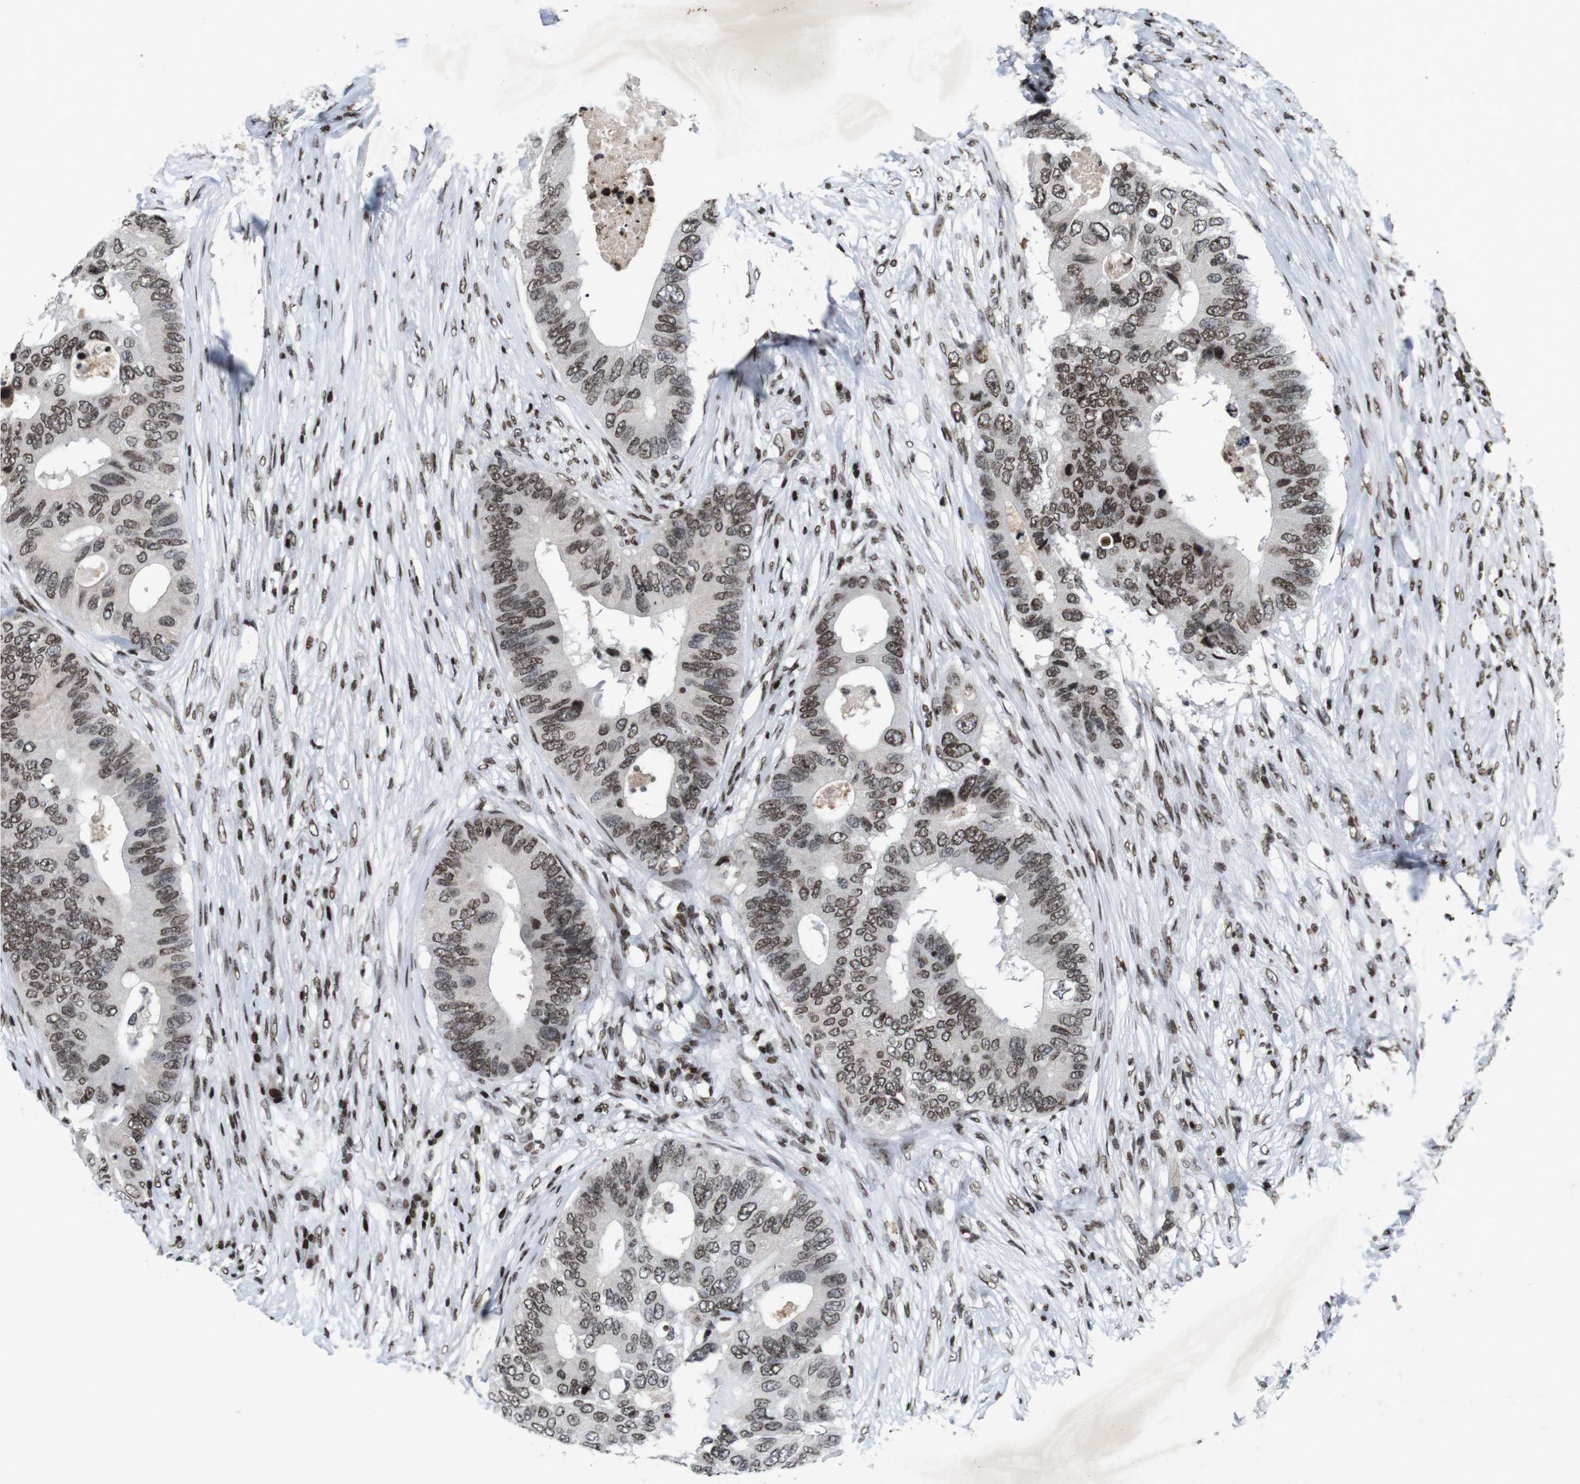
{"staining": {"intensity": "weak", "quantity": ">75%", "location": "nuclear"}, "tissue": "colorectal cancer", "cell_type": "Tumor cells", "image_type": "cancer", "snomed": [{"axis": "morphology", "description": "Adenocarcinoma, NOS"}, {"axis": "topography", "description": "Colon"}], "caption": "Colorectal cancer (adenocarcinoma) tissue exhibits weak nuclear positivity in about >75% of tumor cells, visualized by immunohistochemistry.", "gene": "MAGEH1", "patient": {"sex": "male", "age": 71}}